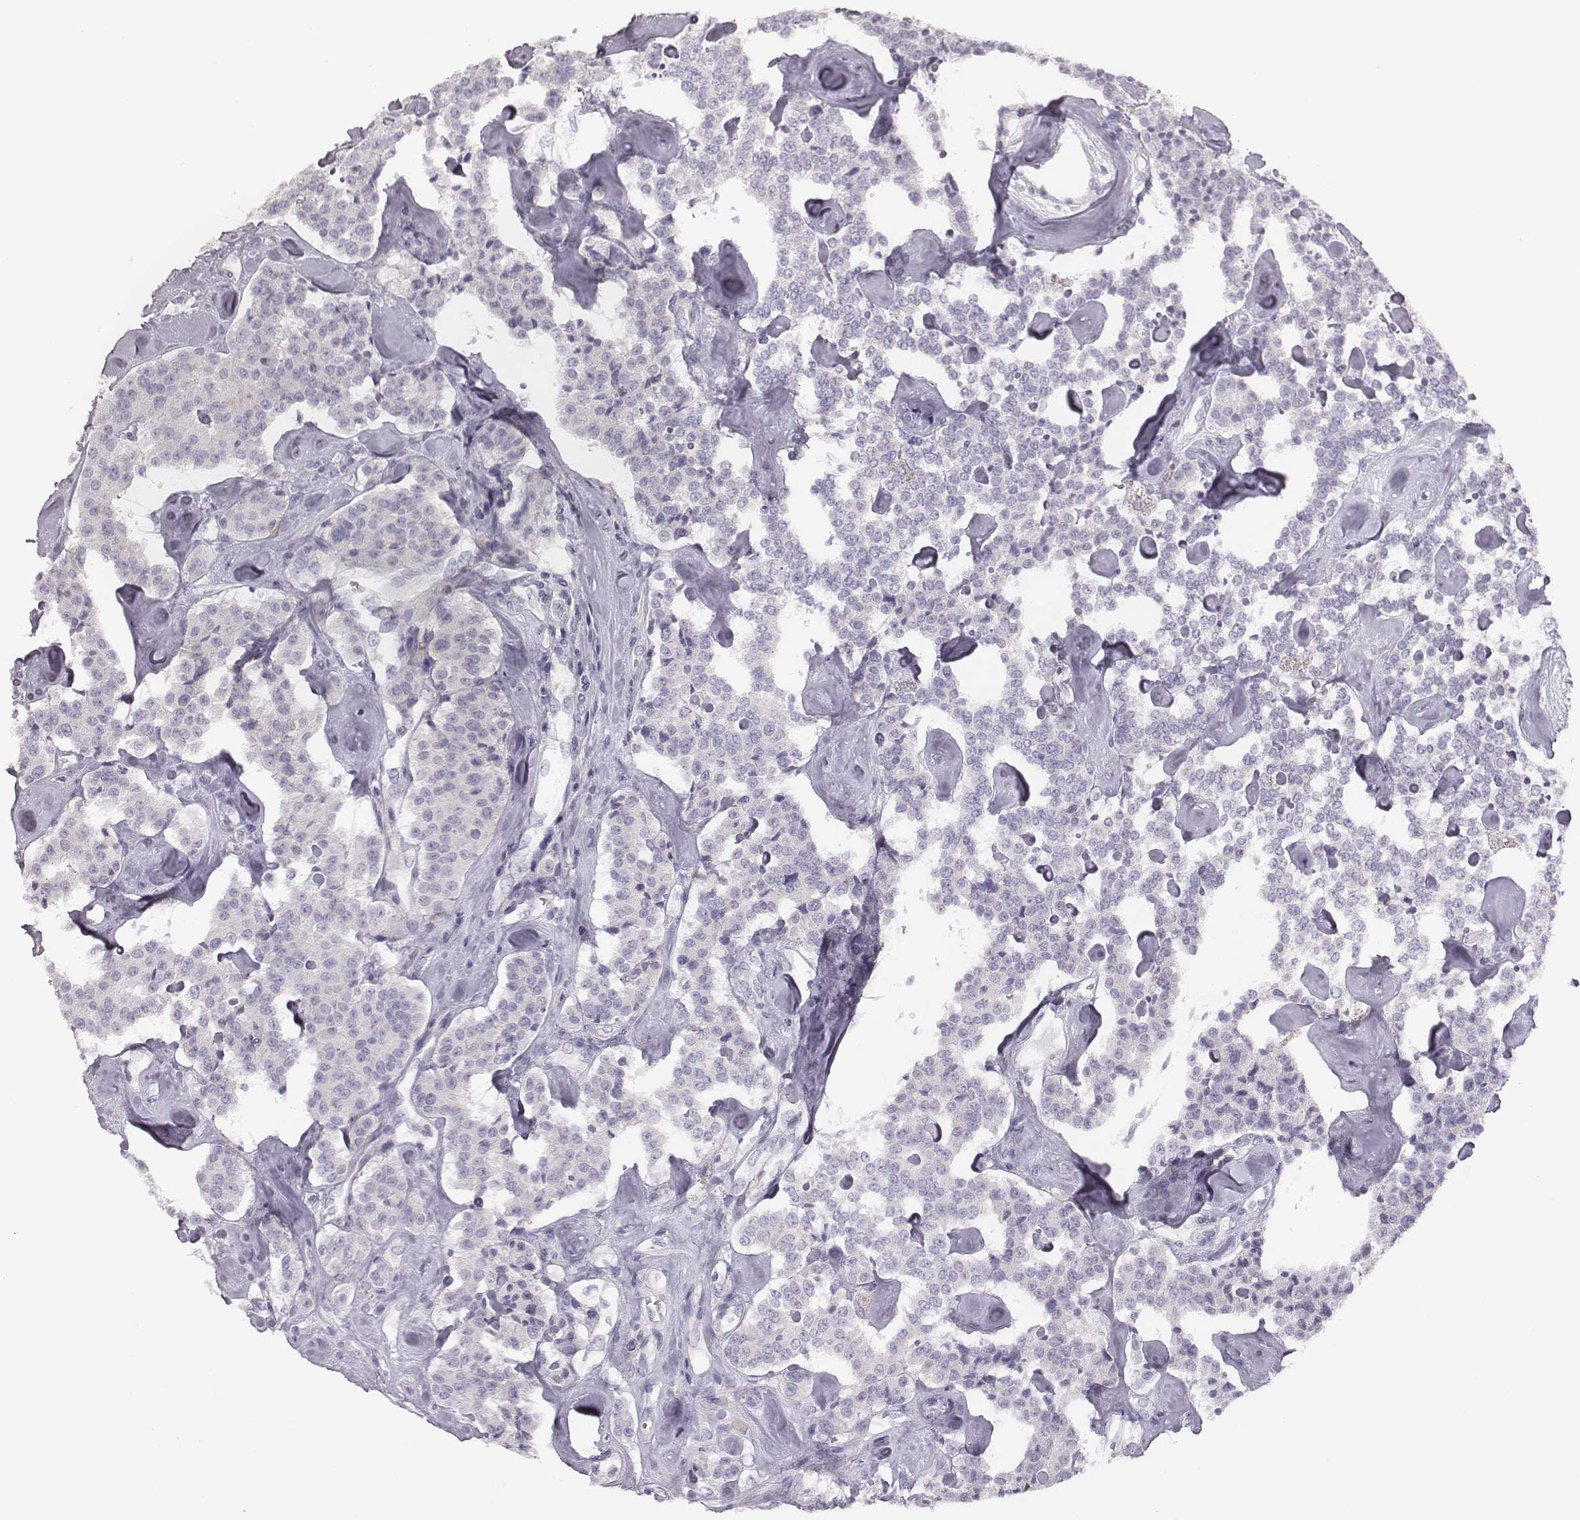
{"staining": {"intensity": "negative", "quantity": "none", "location": "none"}, "tissue": "carcinoid", "cell_type": "Tumor cells", "image_type": "cancer", "snomed": [{"axis": "morphology", "description": "Carcinoid, malignant, NOS"}, {"axis": "topography", "description": "Pancreas"}], "caption": "A micrograph of malignant carcinoid stained for a protein exhibits no brown staining in tumor cells.", "gene": "ADAM7", "patient": {"sex": "male", "age": 41}}